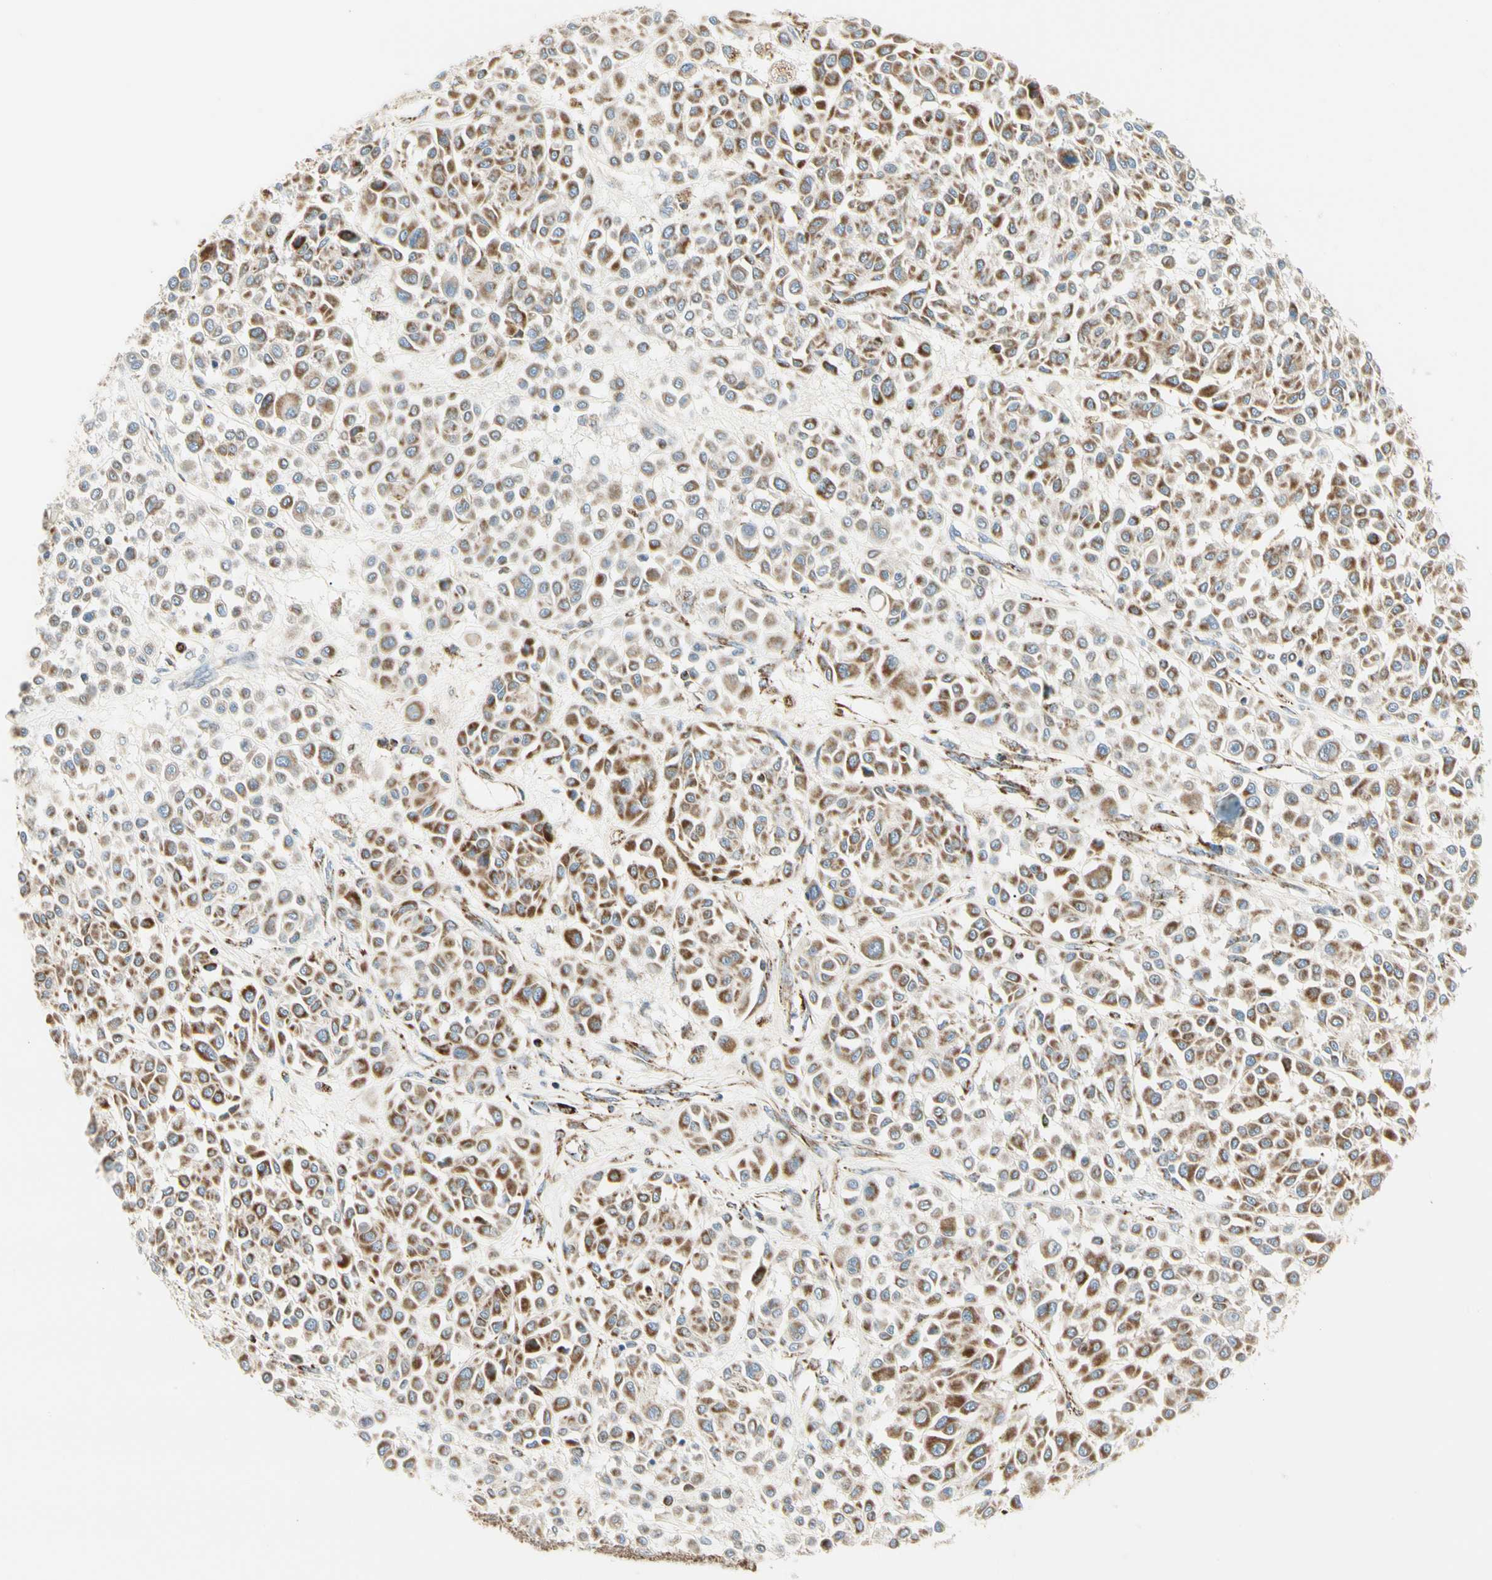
{"staining": {"intensity": "strong", "quantity": ">75%", "location": "cytoplasmic/membranous"}, "tissue": "melanoma", "cell_type": "Tumor cells", "image_type": "cancer", "snomed": [{"axis": "morphology", "description": "Malignant melanoma, Metastatic site"}, {"axis": "topography", "description": "Soft tissue"}], "caption": "Melanoma stained with a protein marker displays strong staining in tumor cells.", "gene": "TBC1D10A", "patient": {"sex": "male", "age": 41}}